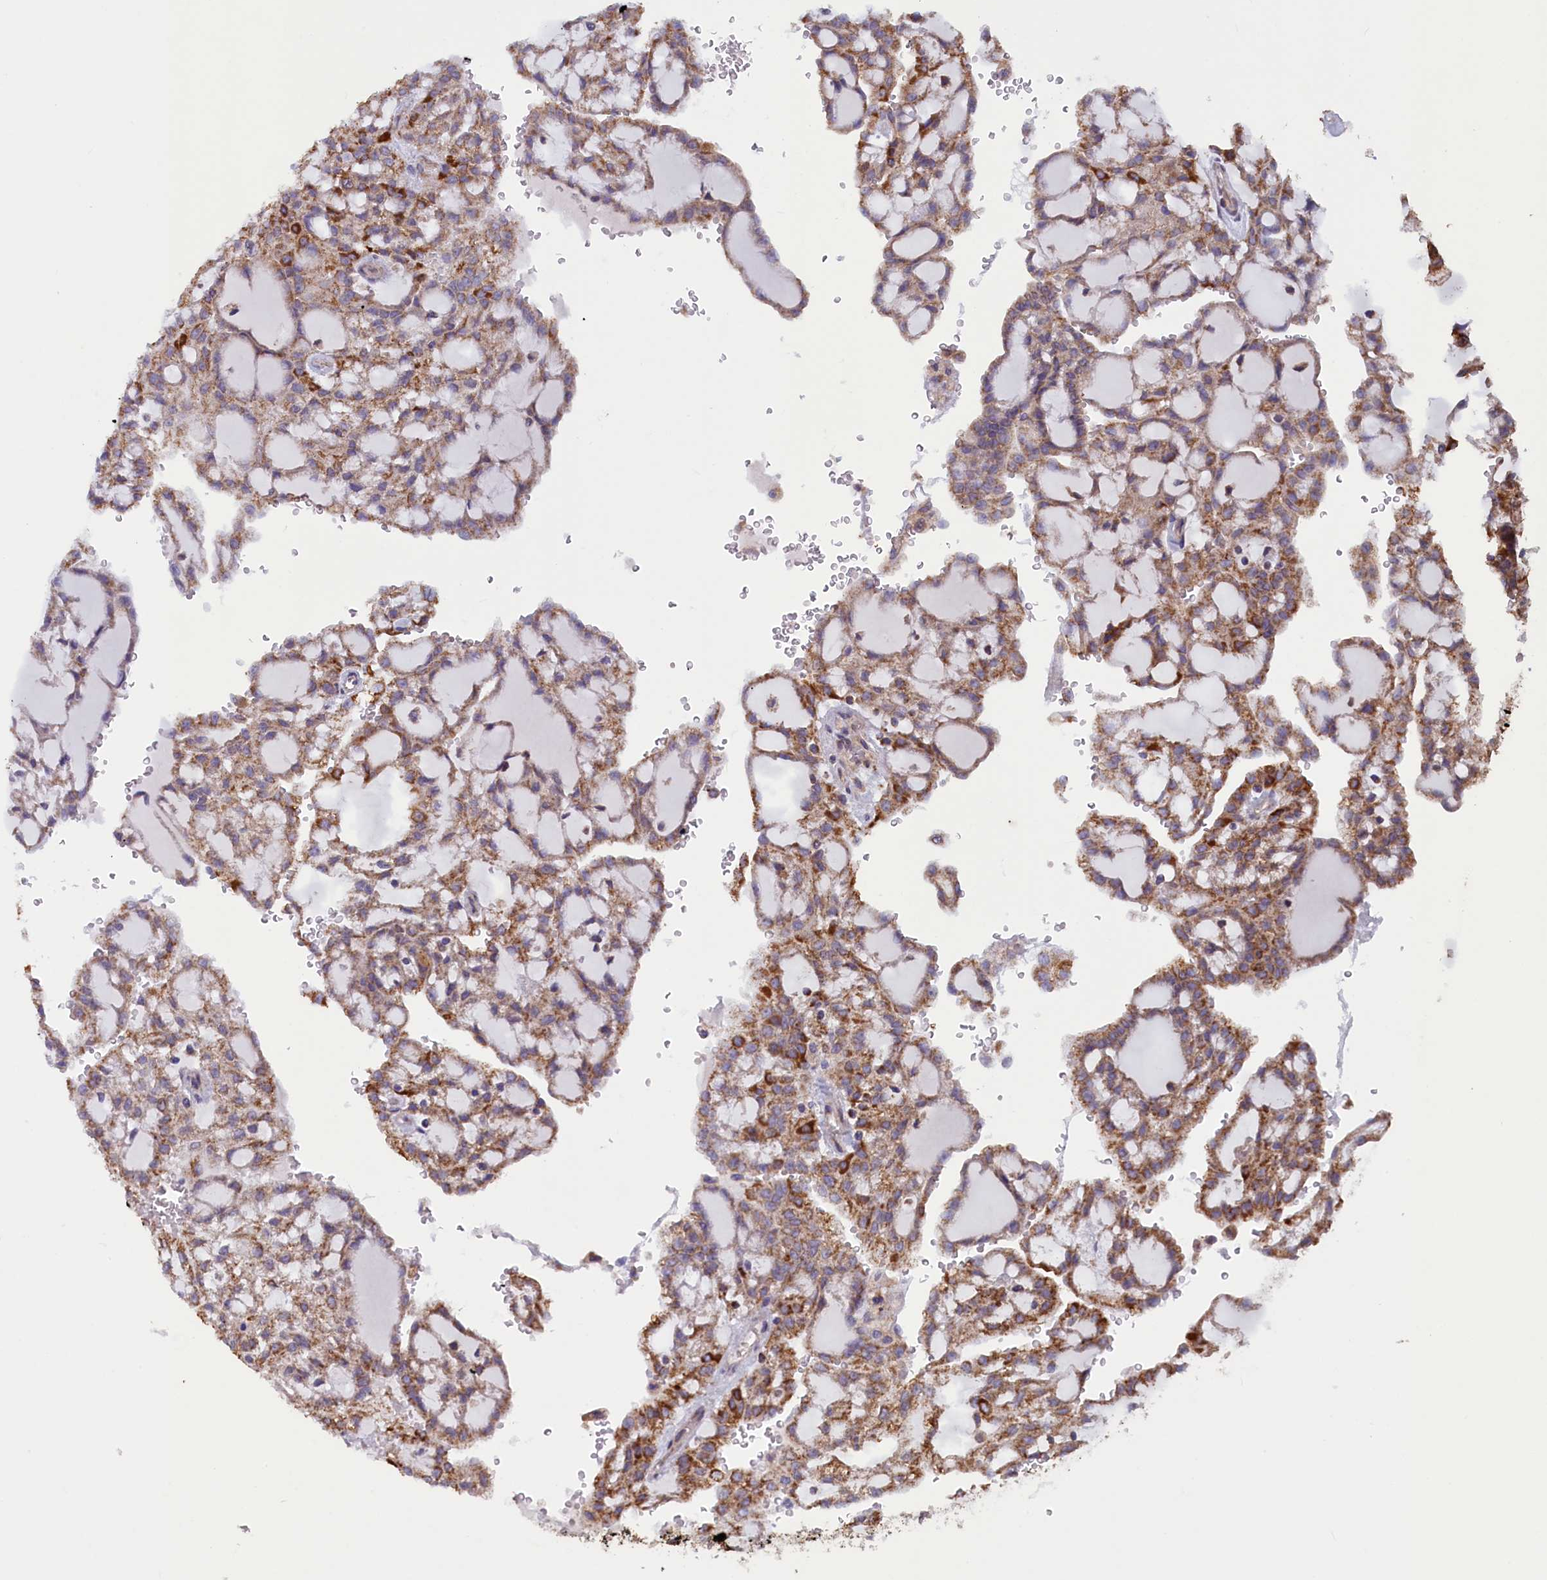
{"staining": {"intensity": "moderate", "quantity": ">75%", "location": "cytoplasmic/membranous"}, "tissue": "renal cancer", "cell_type": "Tumor cells", "image_type": "cancer", "snomed": [{"axis": "morphology", "description": "Adenocarcinoma, NOS"}, {"axis": "topography", "description": "Kidney"}], "caption": "High-magnification brightfield microscopy of renal adenocarcinoma stained with DAB (brown) and counterstained with hematoxylin (blue). tumor cells exhibit moderate cytoplasmic/membranous expression is present in approximately>75% of cells.", "gene": "ACAD8", "patient": {"sex": "male", "age": 63}}